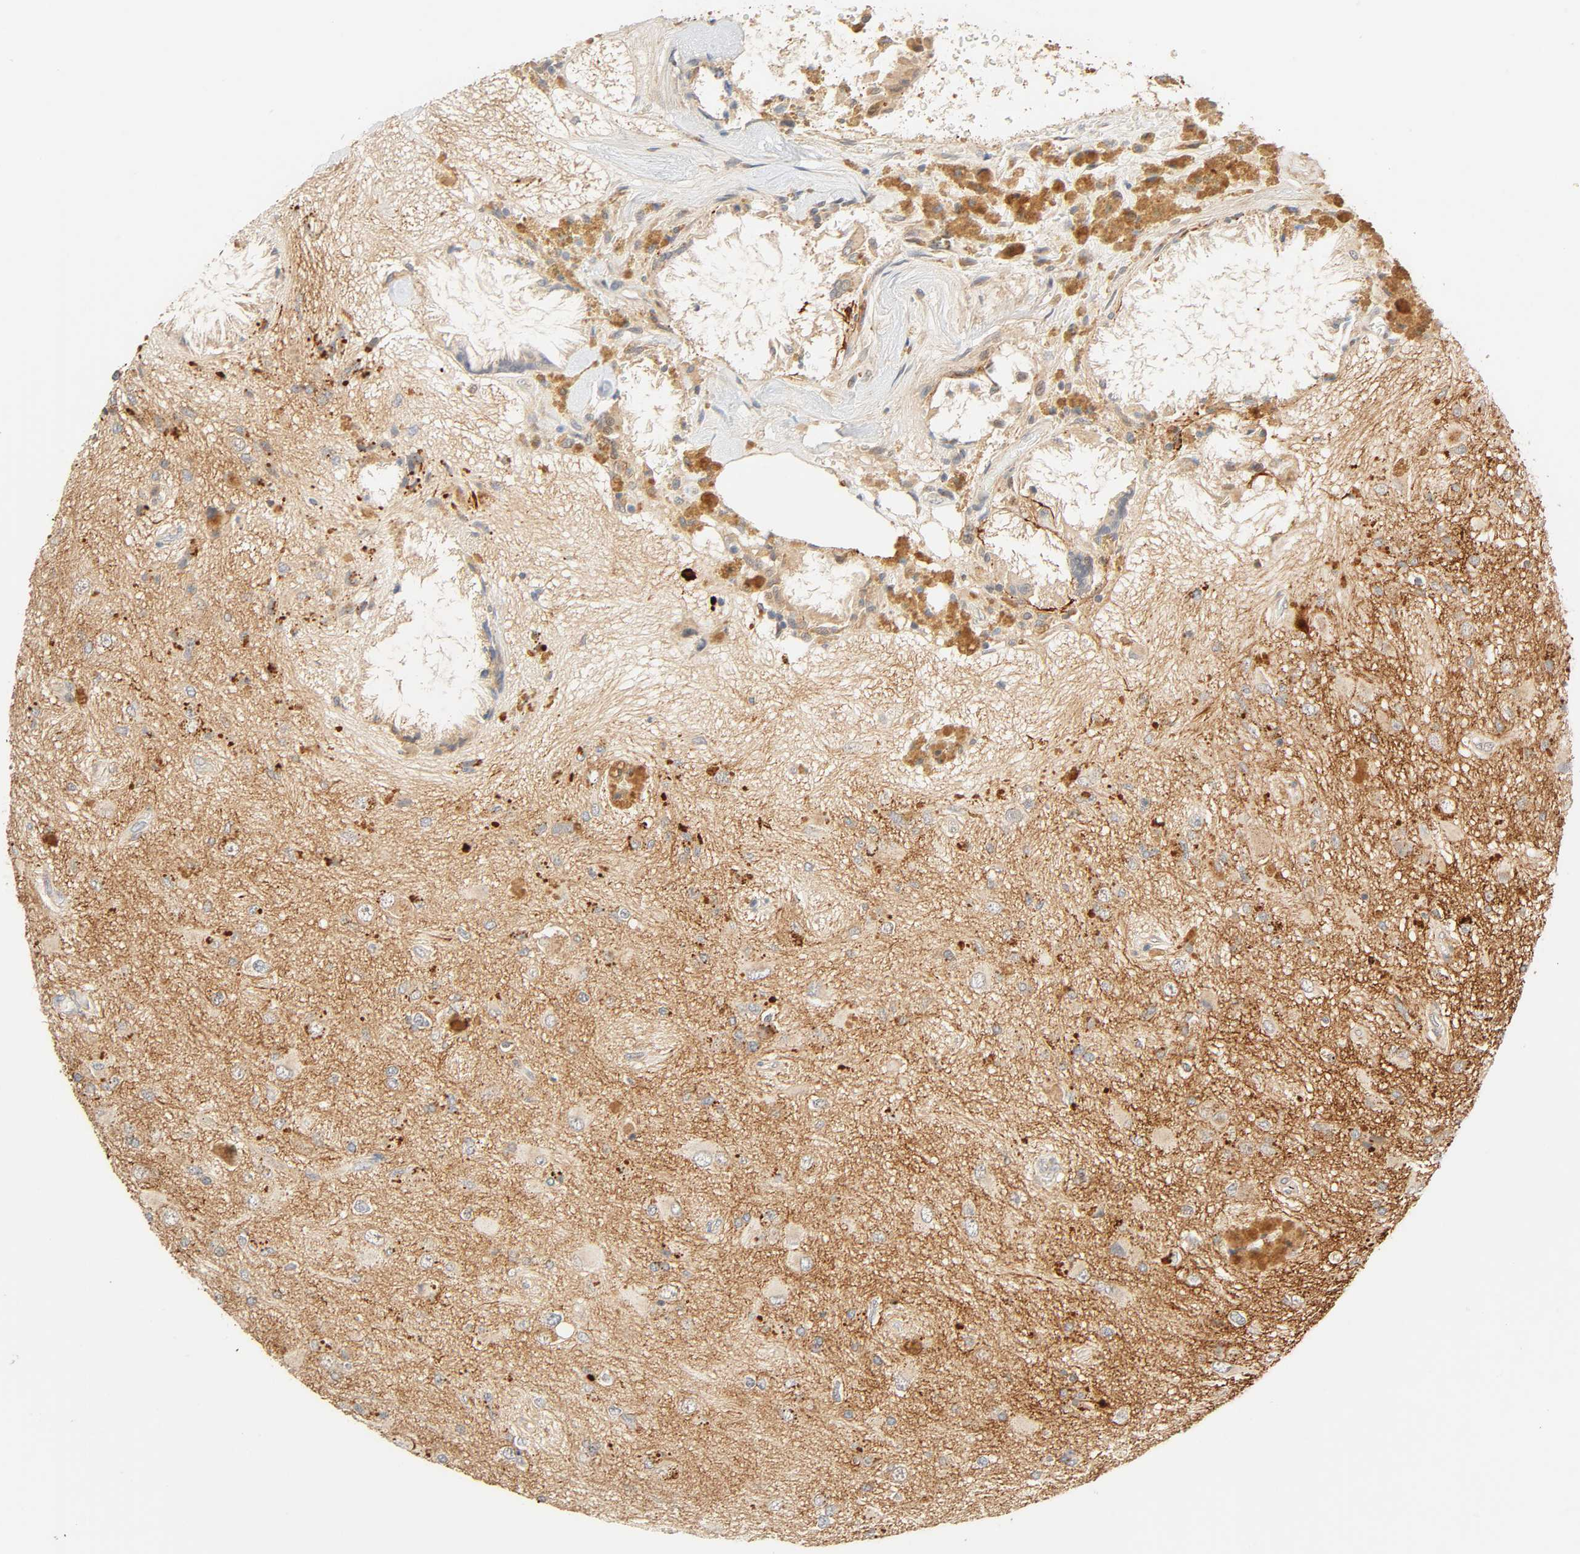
{"staining": {"intensity": "weak", "quantity": "25%-75%", "location": "cytoplasmic/membranous"}, "tissue": "glioma", "cell_type": "Tumor cells", "image_type": "cancer", "snomed": [{"axis": "morphology", "description": "Glioma, malignant, High grade"}, {"axis": "topography", "description": "Brain"}], "caption": "Tumor cells reveal low levels of weak cytoplasmic/membranous positivity in approximately 25%-75% of cells in glioma. (Stains: DAB in brown, nuclei in blue, Microscopy: brightfield microscopy at high magnification).", "gene": "CACNA1G", "patient": {"sex": "male", "age": 47}}